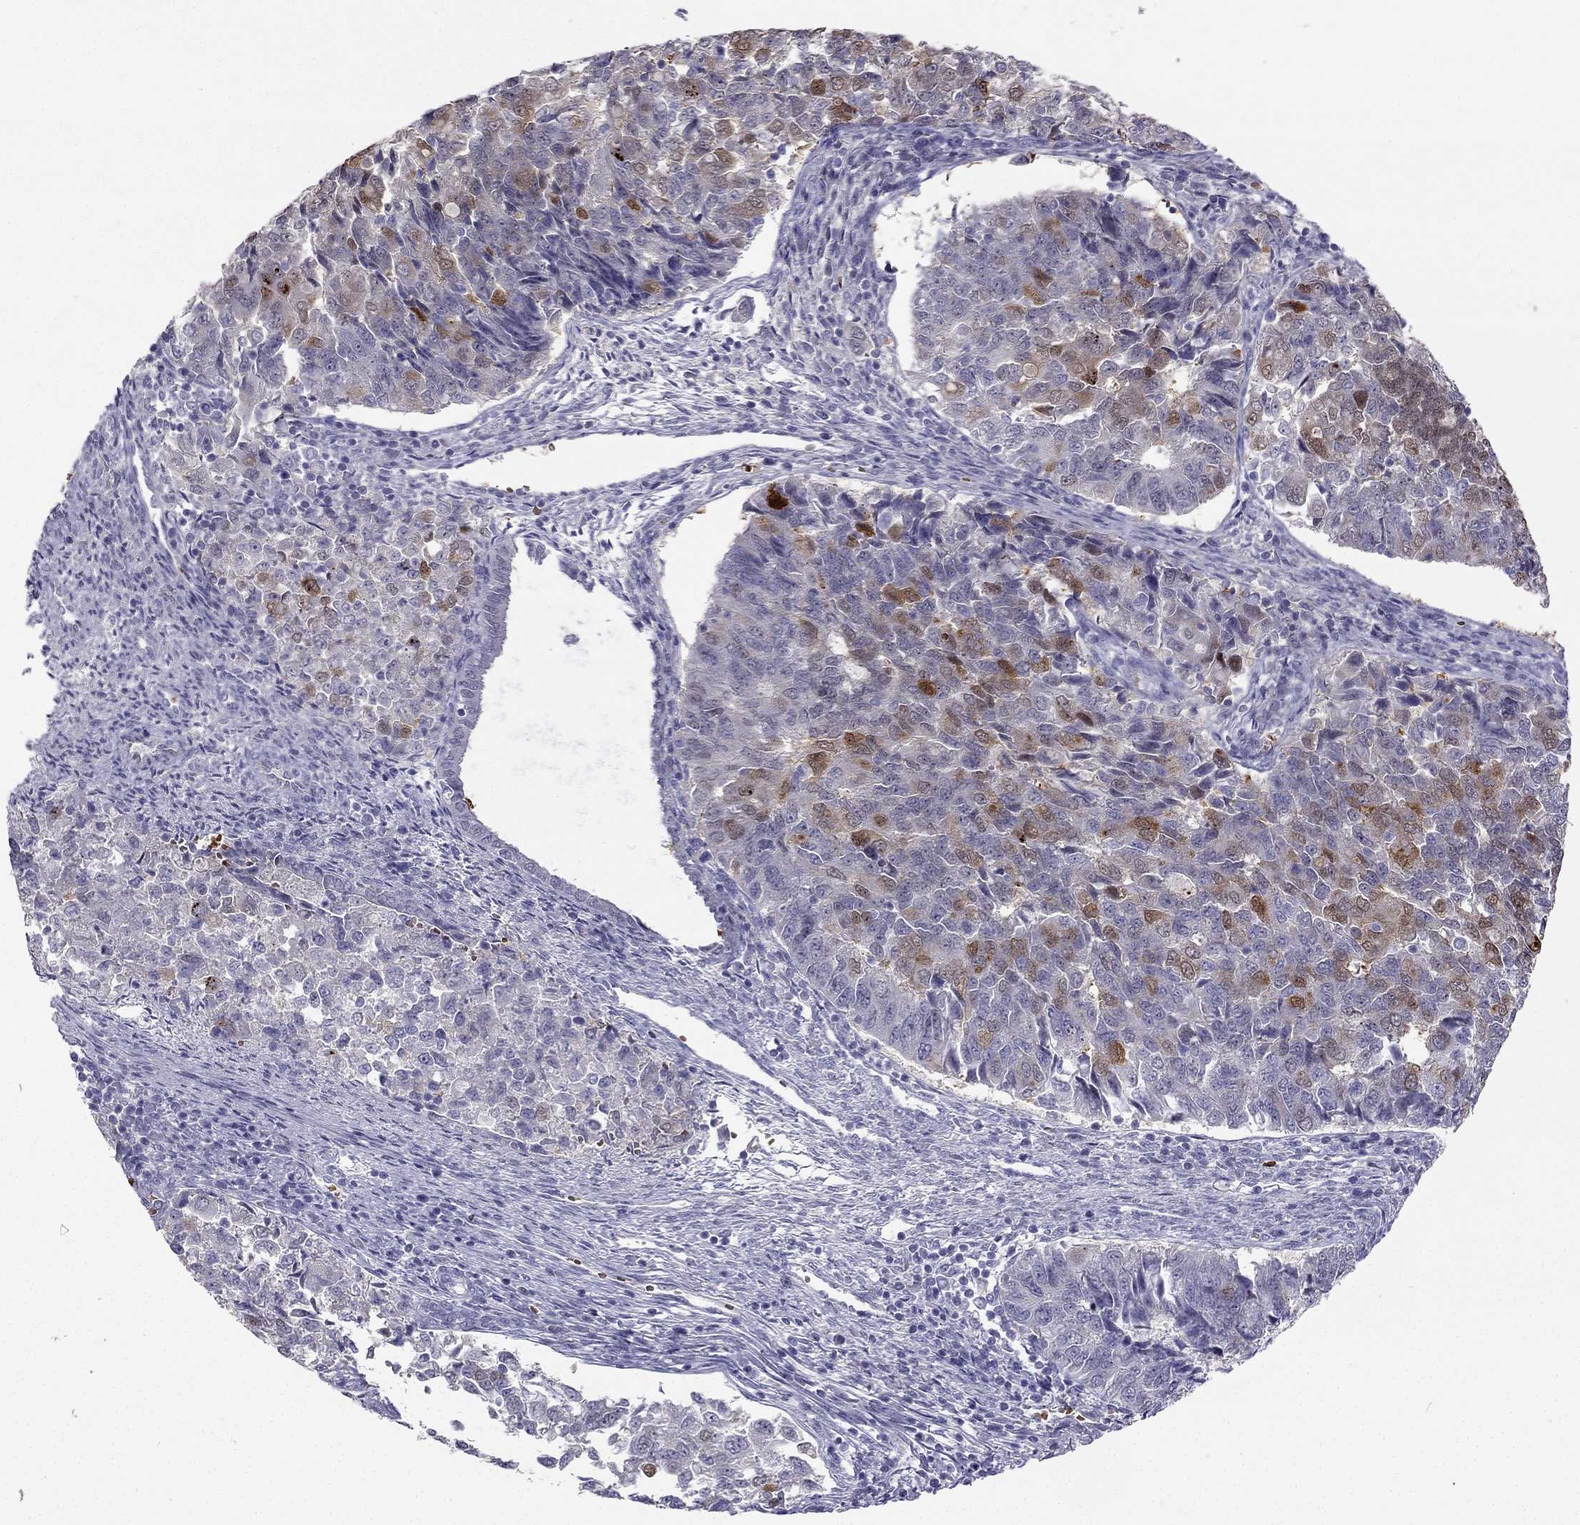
{"staining": {"intensity": "moderate", "quantity": "<25%", "location": "cytoplasmic/membranous"}, "tissue": "endometrial cancer", "cell_type": "Tumor cells", "image_type": "cancer", "snomed": [{"axis": "morphology", "description": "Adenocarcinoma, NOS"}, {"axis": "topography", "description": "Endometrium"}], "caption": "Protein staining exhibits moderate cytoplasmic/membranous expression in about <25% of tumor cells in endometrial cancer.", "gene": "RSPH14", "patient": {"sex": "female", "age": 43}}